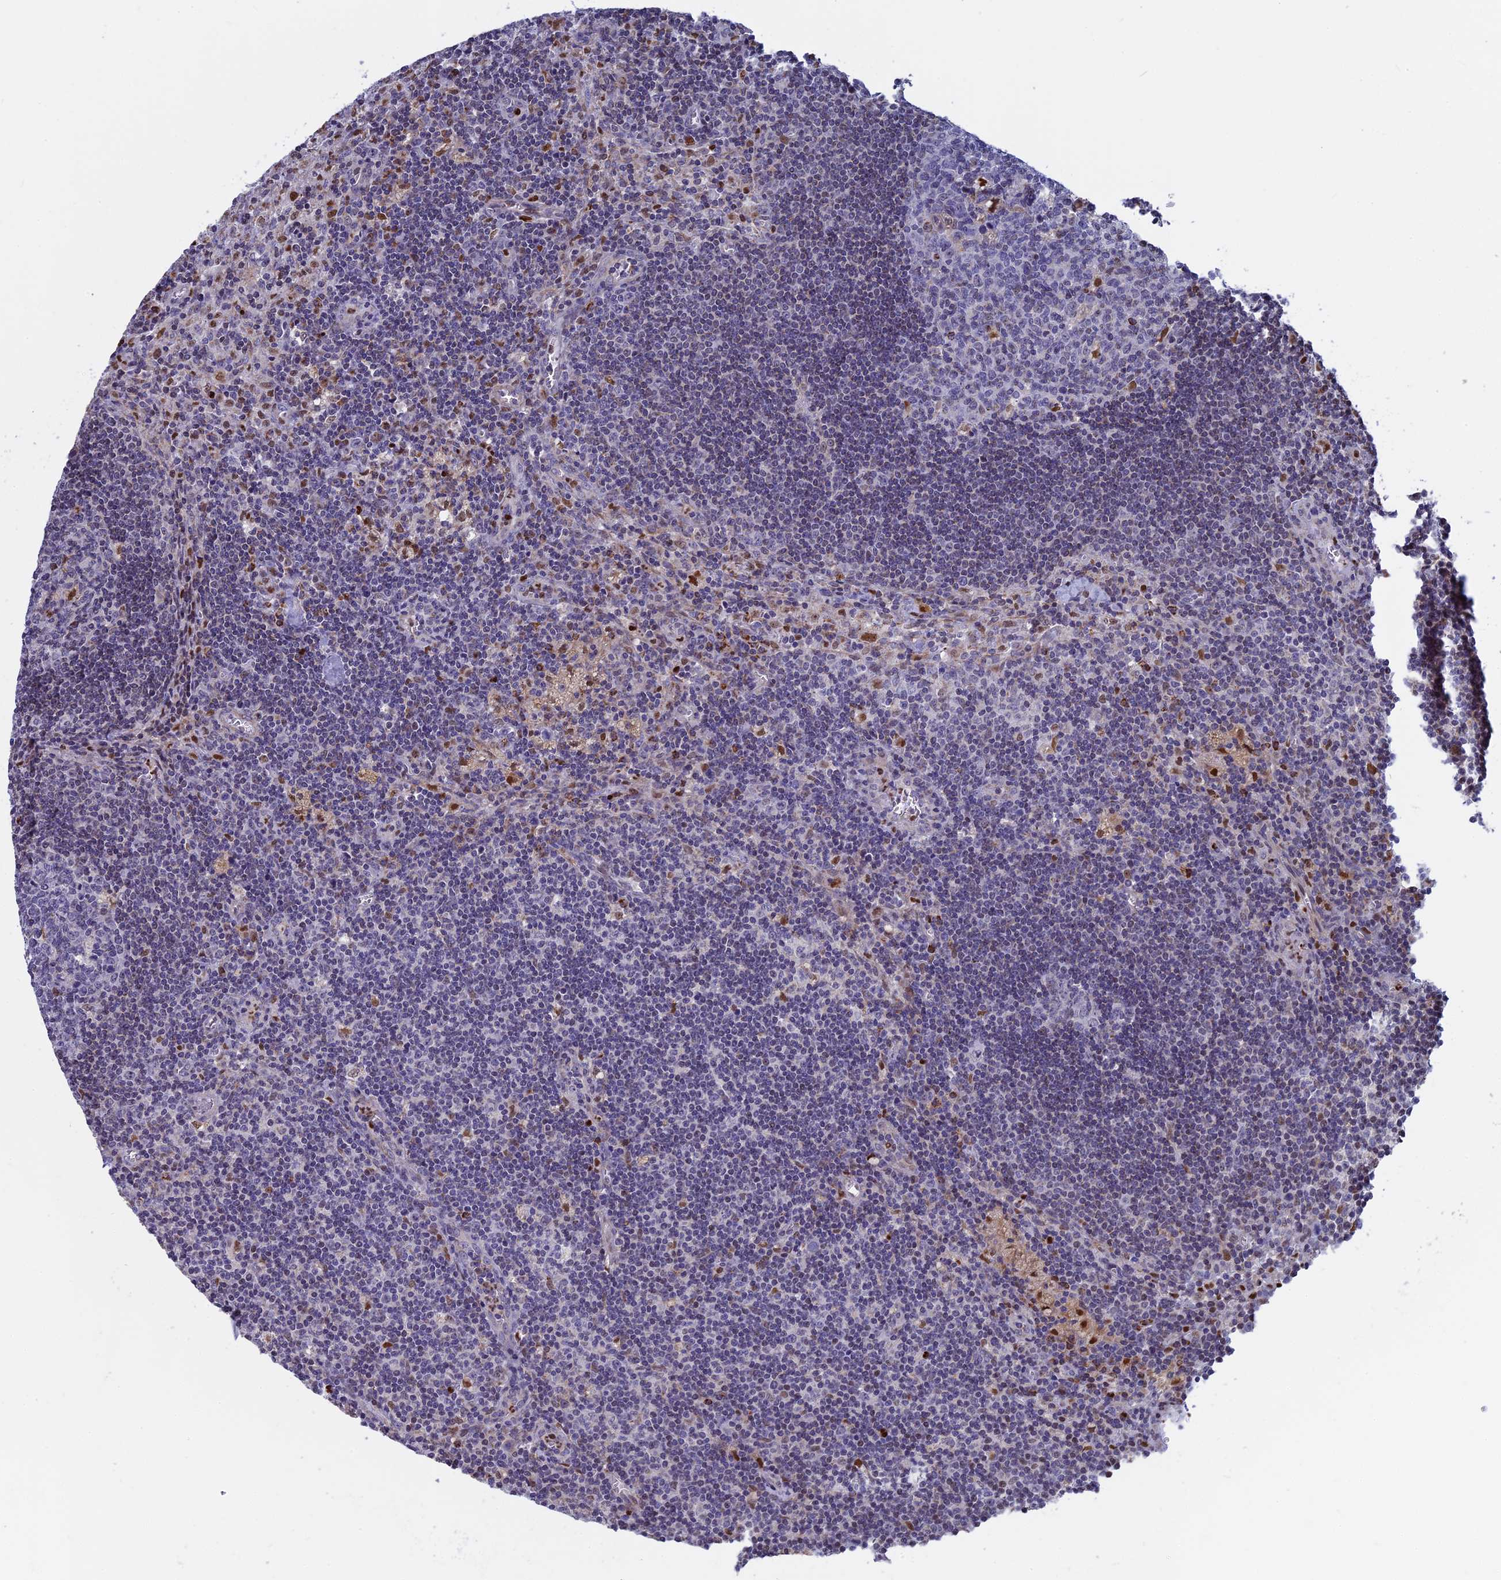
{"staining": {"intensity": "negative", "quantity": "none", "location": "none"}, "tissue": "lymph node", "cell_type": "Germinal center cells", "image_type": "normal", "snomed": [{"axis": "morphology", "description": "Normal tissue, NOS"}, {"axis": "topography", "description": "Lymph node"}], "caption": "Lymph node stained for a protein using immunohistochemistry displays no staining germinal center cells.", "gene": "ACSS1", "patient": {"sex": "male", "age": 58}}